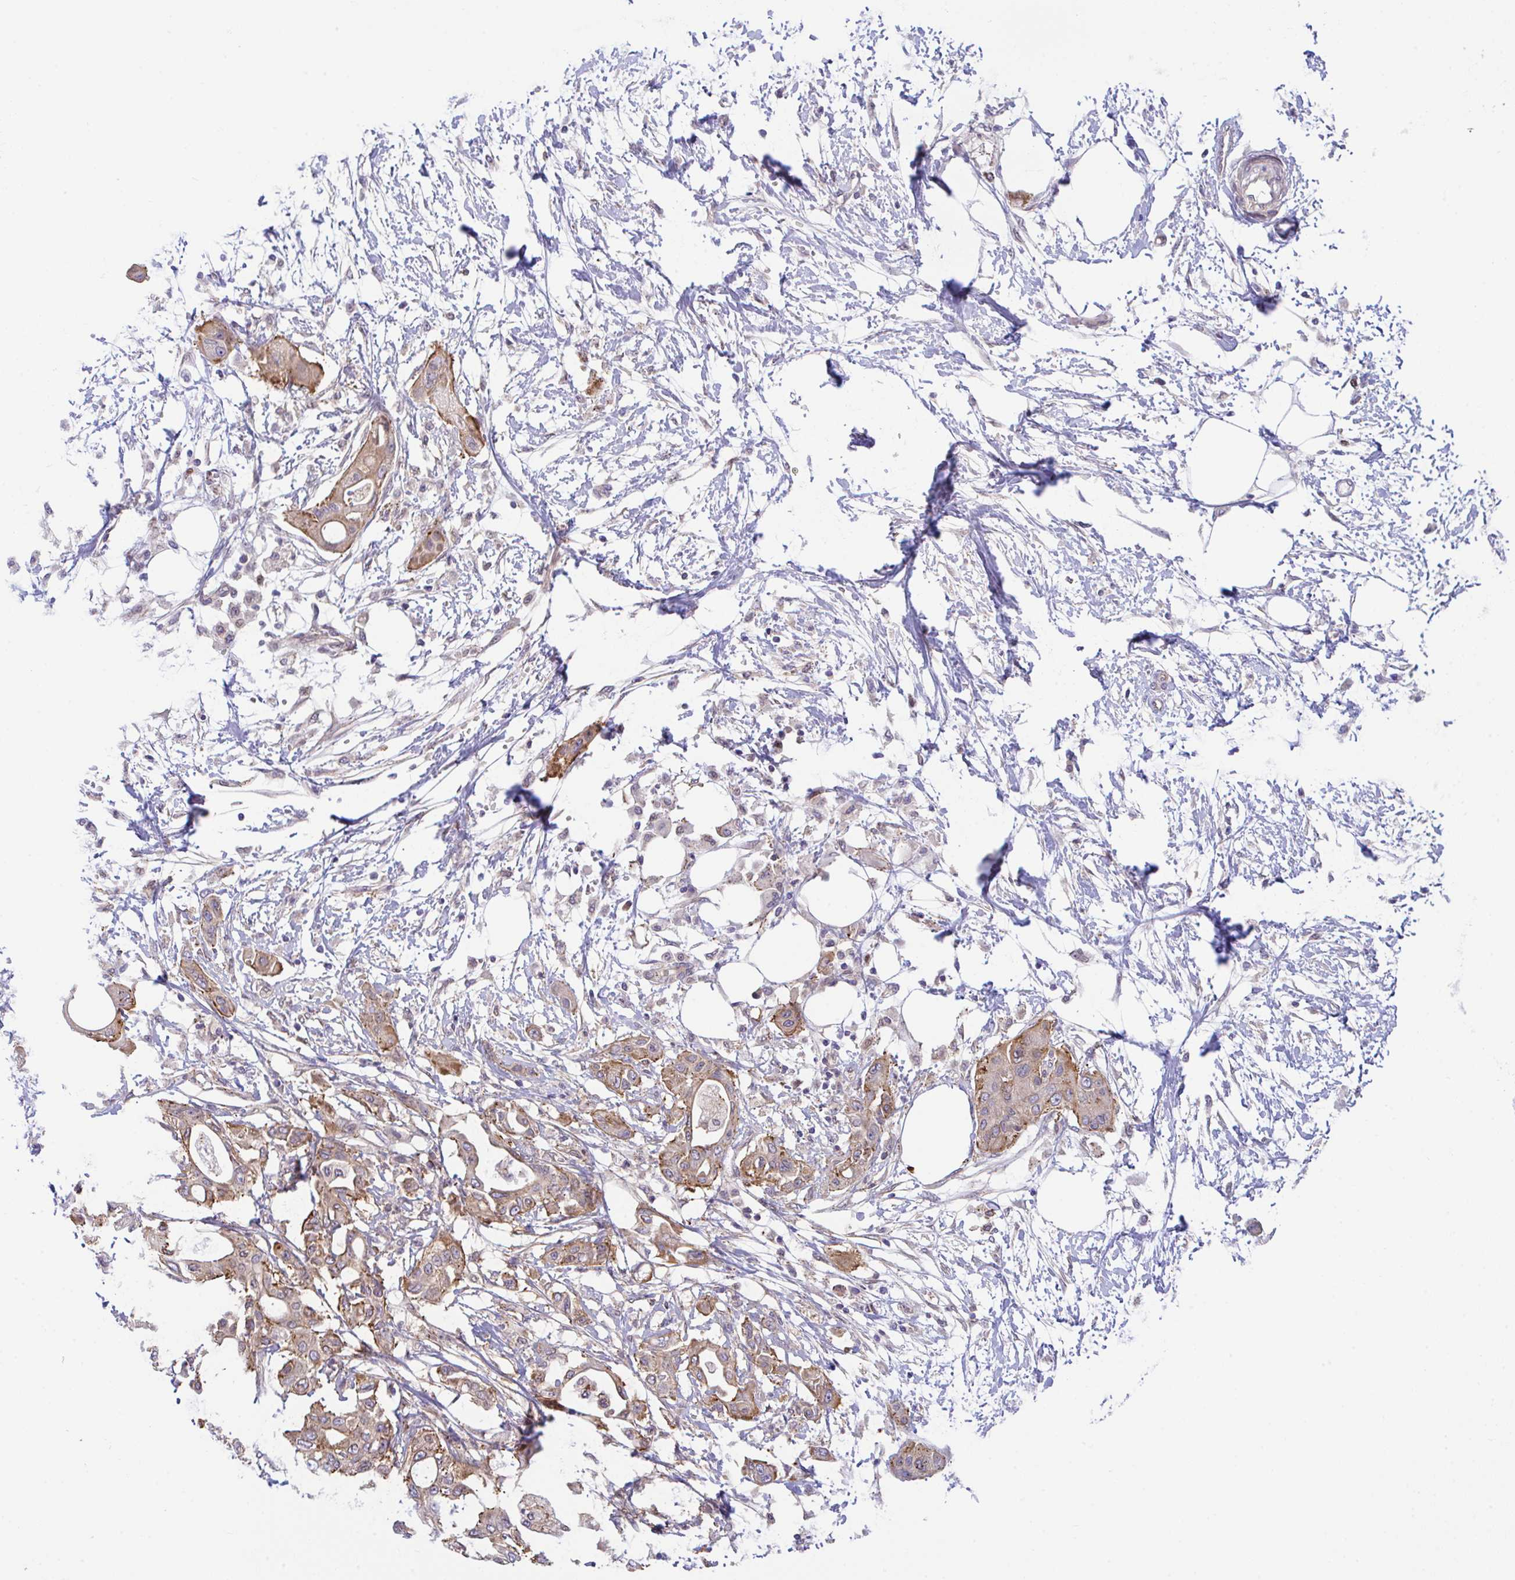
{"staining": {"intensity": "moderate", "quantity": ">75%", "location": "cytoplasmic/membranous"}, "tissue": "pancreatic cancer", "cell_type": "Tumor cells", "image_type": "cancer", "snomed": [{"axis": "morphology", "description": "Adenocarcinoma, NOS"}, {"axis": "topography", "description": "Pancreas"}], "caption": "The micrograph displays a brown stain indicating the presence of a protein in the cytoplasmic/membranous of tumor cells in pancreatic cancer (adenocarcinoma).", "gene": "ZBED3", "patient": {"sex": "male", "age": 68}}